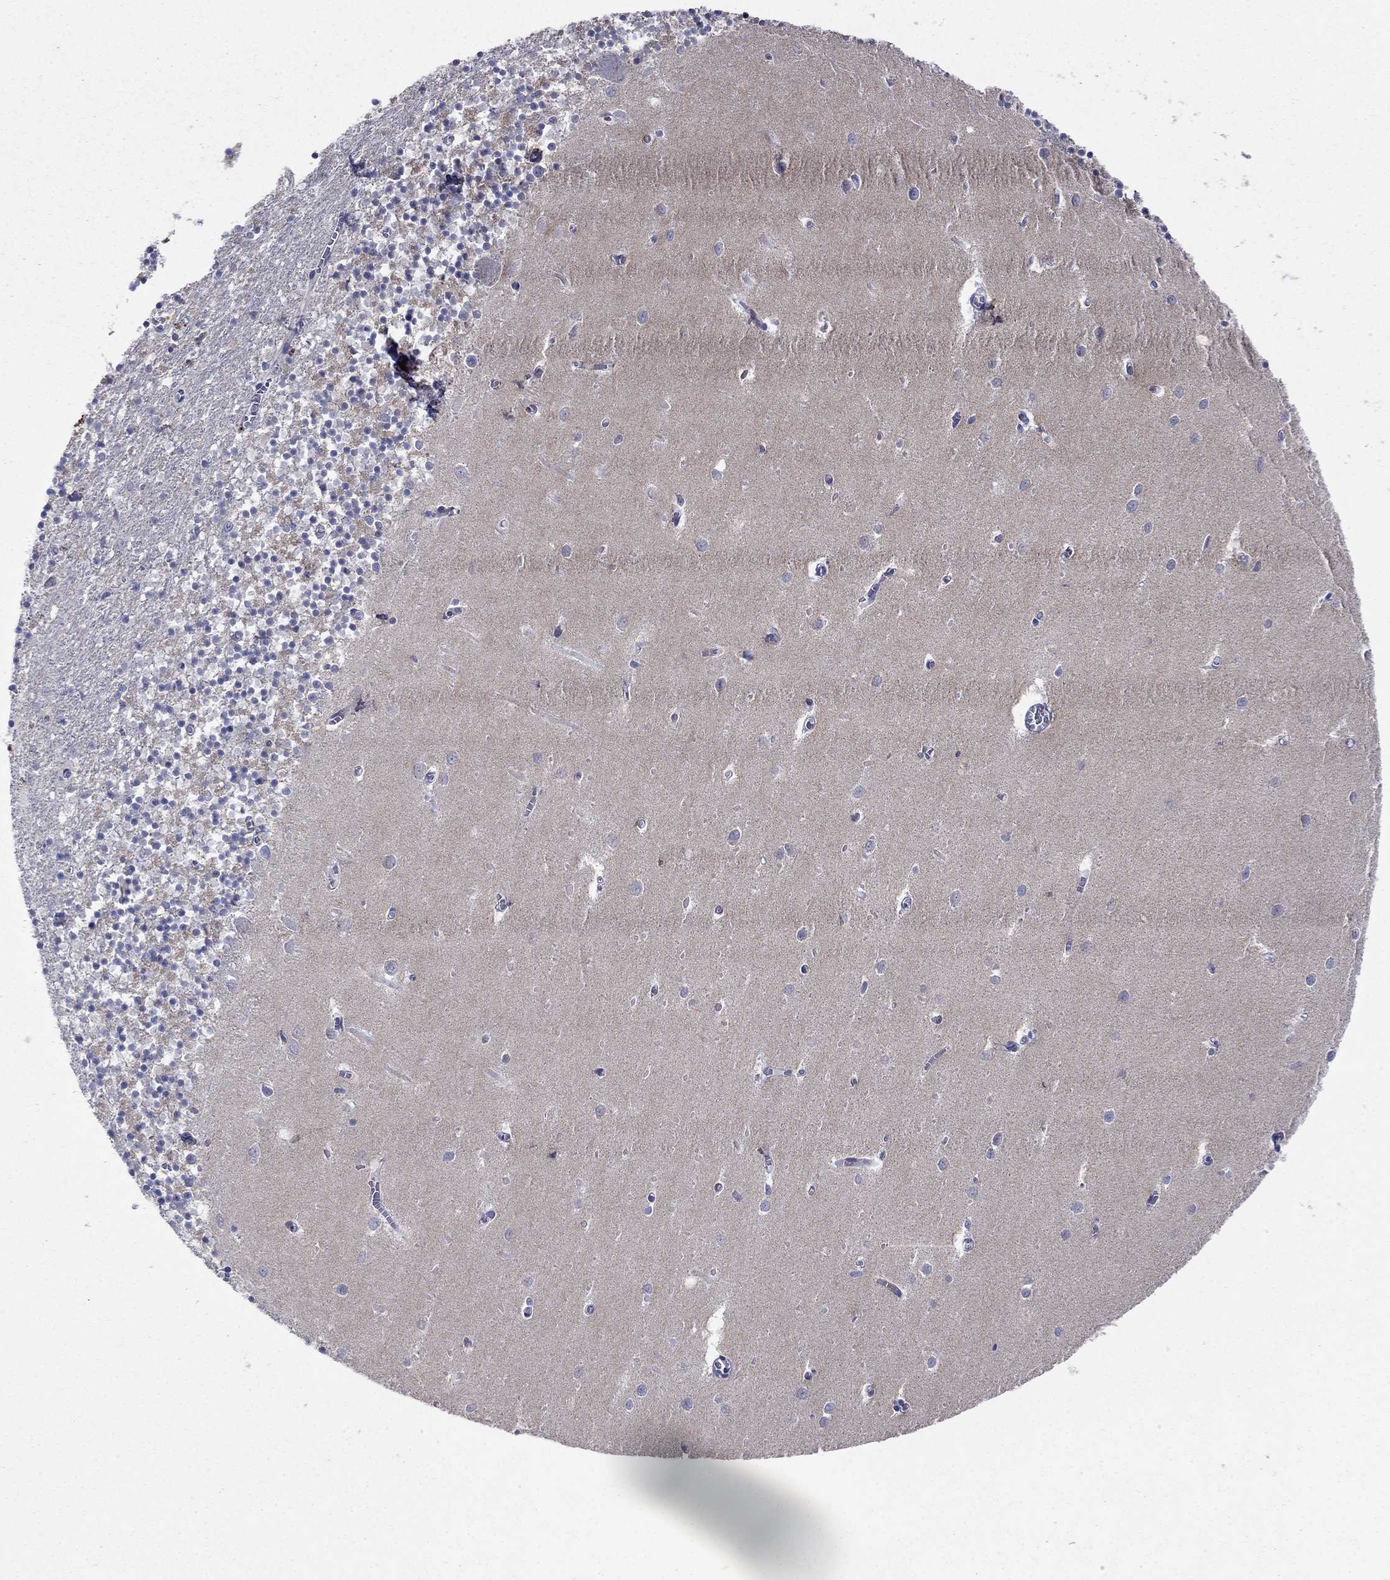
{"staining": {"intensity": "negative", "quantity": "none", "location": "none"}, "tissue": "cerebellum", "cell_type": "Cells in granular layer", "image_type": "normal", "snomed": [{"axis": "morphology", "description": "Normal tissue, NOS"}, {"axis": "topography", "description": "Cerebellum"}], "caption": "DAB immunohistochemical staining of unremarkable human cerebellum demonstrates no significant staining in cells in granular layer. (Brightfield microscopy of DAB (3,3'-diaminobenzidine) immunohistochemistry (IHC) at high magnification).", "gene": "PLCL2", "patient": {"sex": "female", "age": 64}}